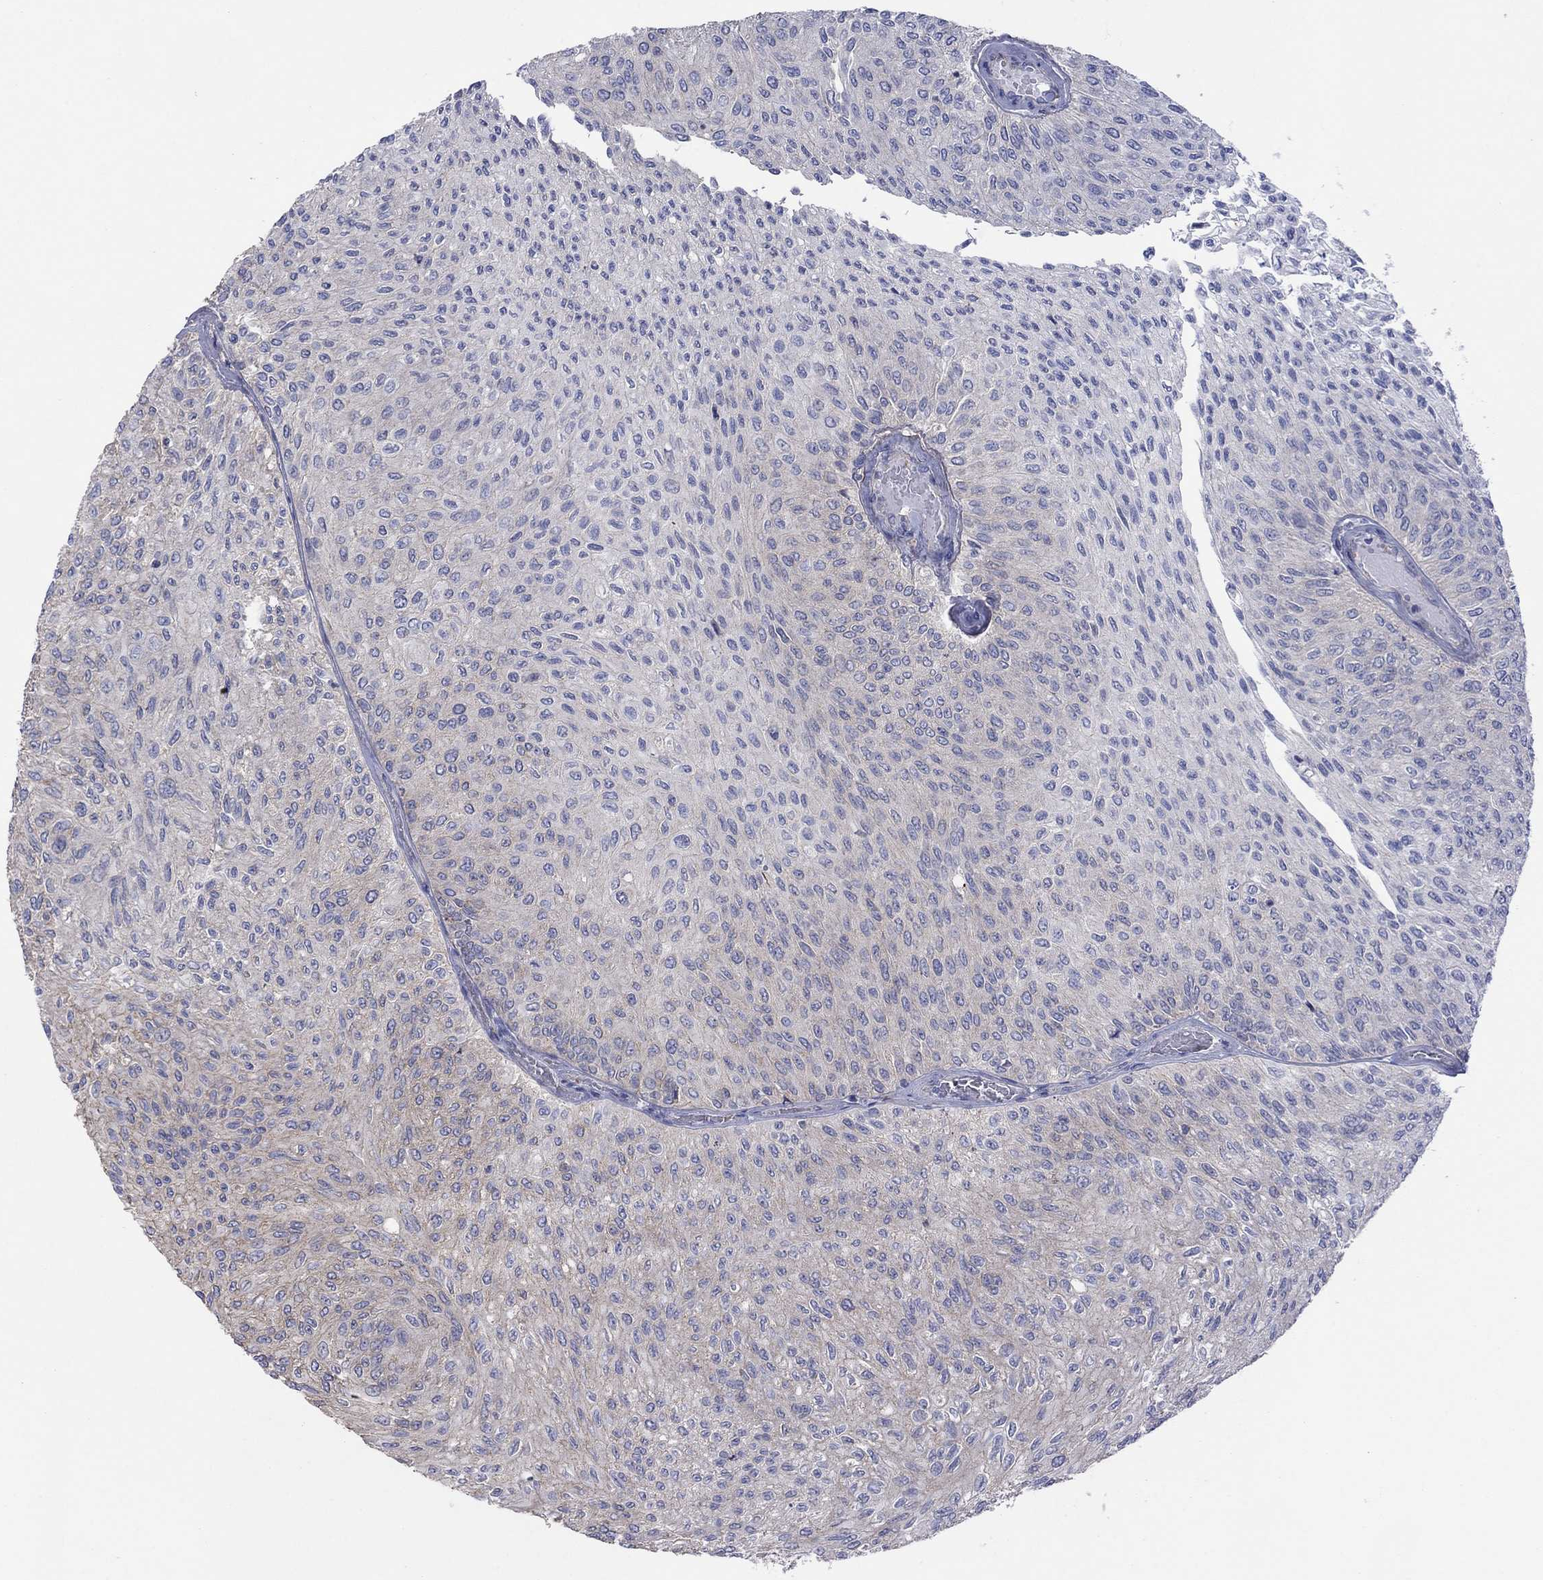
{"staining": {"intensity": "negative", "quantity": "none", "location": "none"}, "tissue": "urothelial cancer", "cell_type": "Tumor cells", "image_type": "cancer", "snomed": [{"axis": "morphology", "description": "Urothelial carcinoma, Low grade"}, {"axis": "topography", "description": "Urinary bladder"}], "caption": "DAB (3,3'-diaminobenzidine) immunohistochemical staining of human urothelial cancer reveals no significant staining in tumor cells.", "gene": "TPRN", "patient": {"sex": "male", "age": 78}}